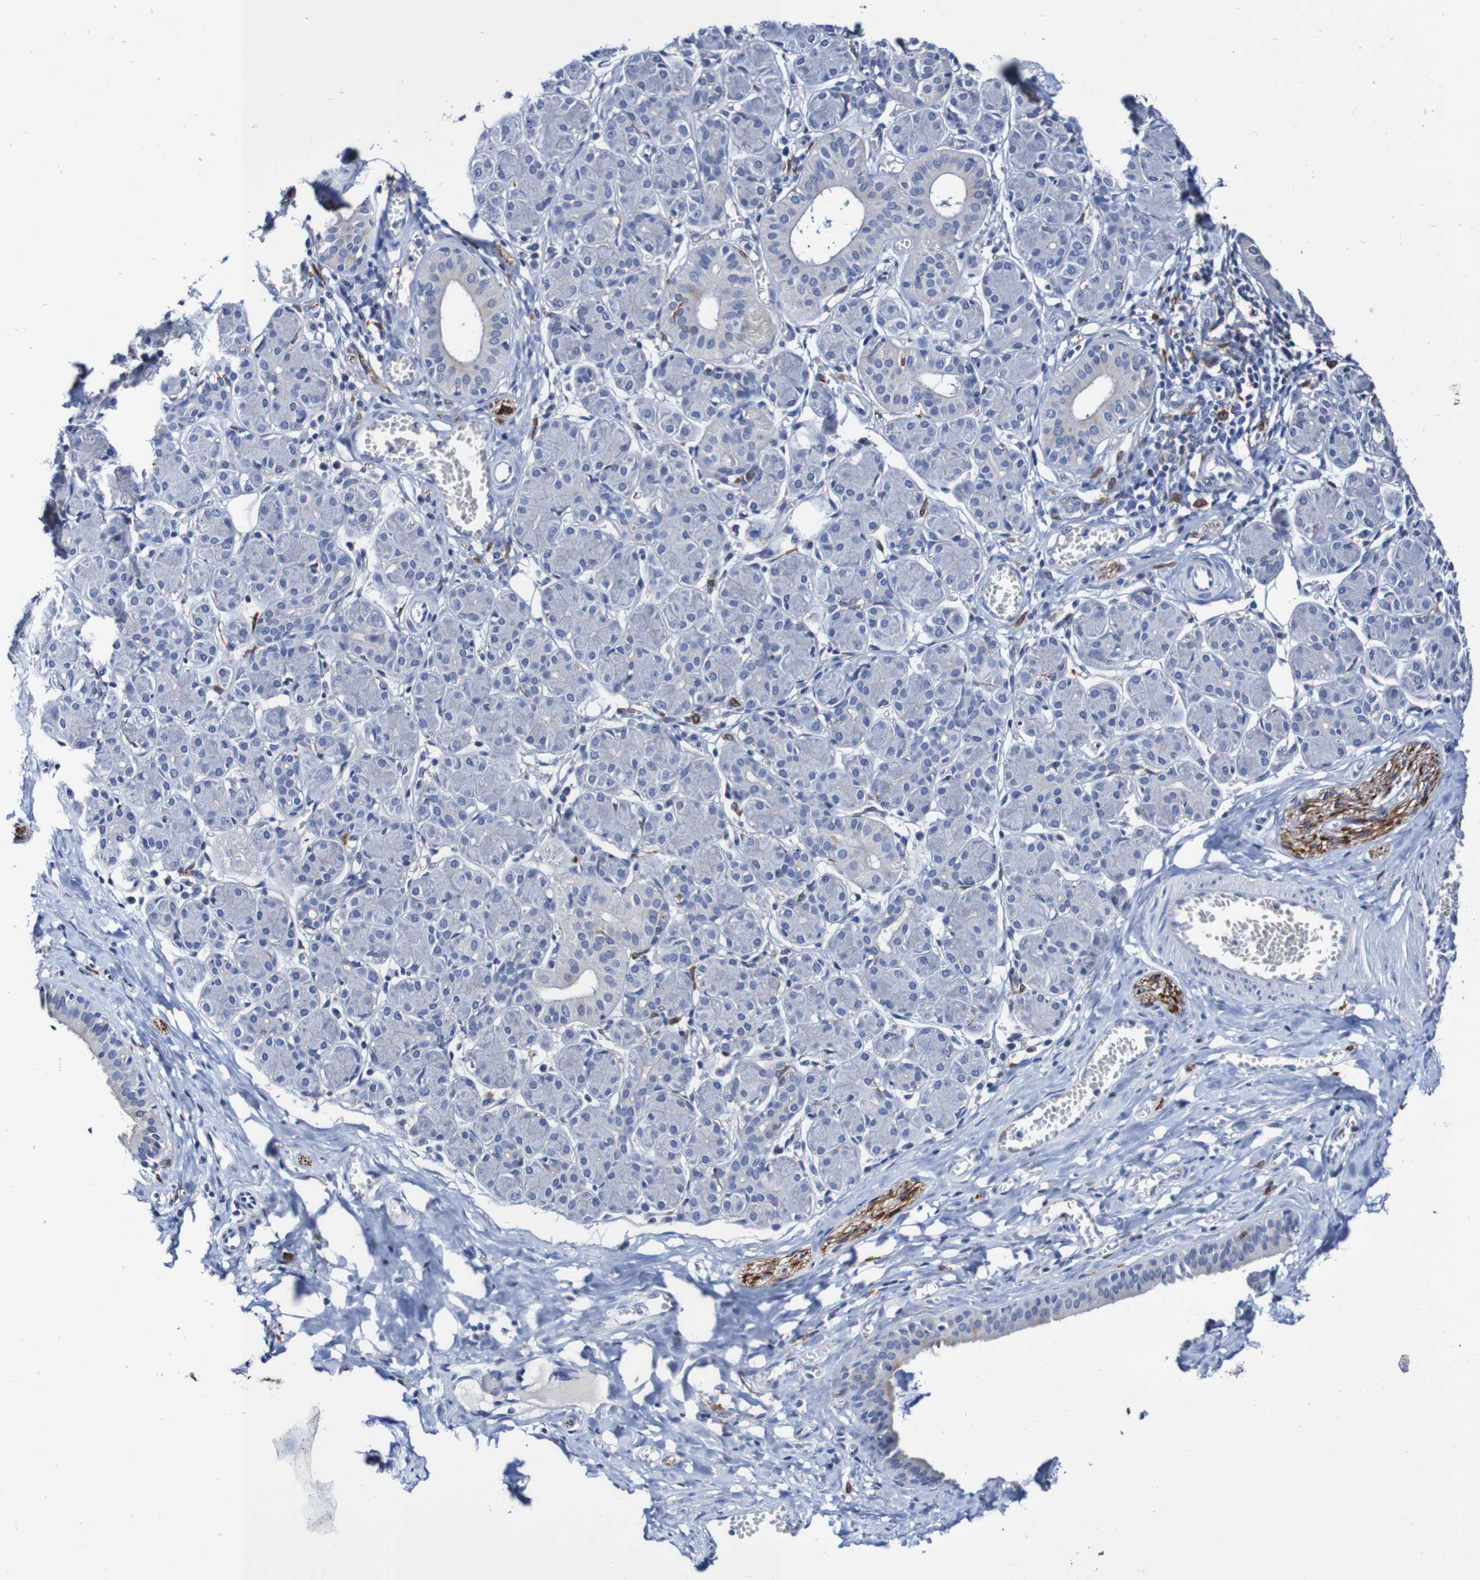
{"staining": {"intensity": "negative", "quantity": "none", "location": "none"}, "tissue": "salivary gland", "cell_type": "Glandular cells", "image_type": "normal", "snomed": [{"axis": "morphology", "description": "Normal tissue, NOS"}, {"axis": "morphology", "description": "Inflammation, NOS"}, {"axis": "topography", "description": "Lymph node"}, {"axis": "topography", "description": "Salivary gland"}], "caption": "A high-resolution photomicrograph shows IHC staining of unremarkable salivary gland, which shows no significant expression in glandular cells.", "gene": "SEZ6", "patient": {"sex": "male", "age": 3}}